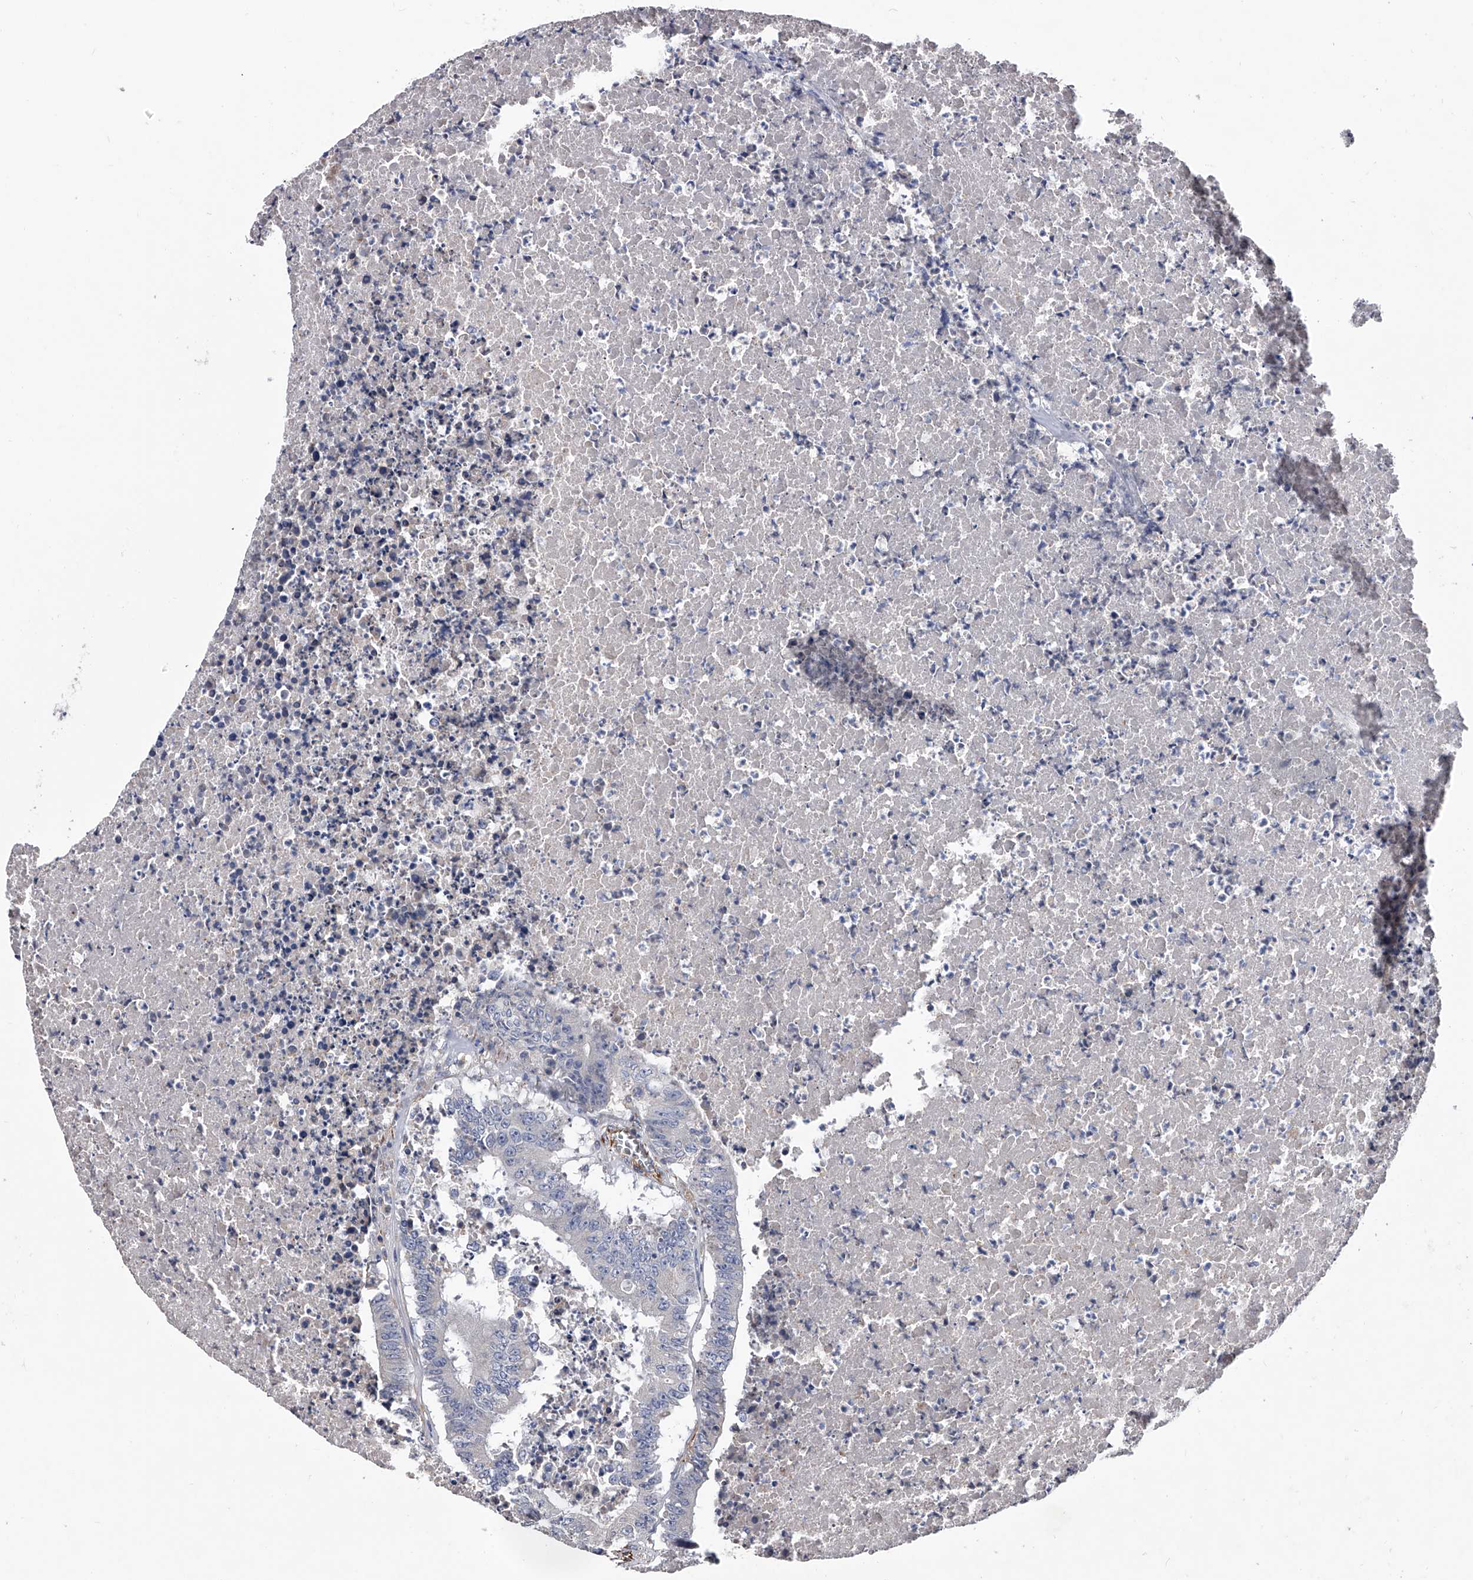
{"staining": {"intensity": "negative", "quantity": "none", "location": "none"}, "tissue": "colorectal cancer", "cell_type": "Tumor cells", "image_type": "cancer", "snomed": [{"axis": "morphology", "description": "Adenocarcinoma, NOS"}, {"axis": "topography", "description": "Colon"}], "caption": "The immunohistochemistry (IHC) photomicrograph has no significant expression in tumor cells of adenocarcinoma (colorectal) tissue.", "gene": "EFCAB7", "patient": {"sex": "male", "age": 87}}